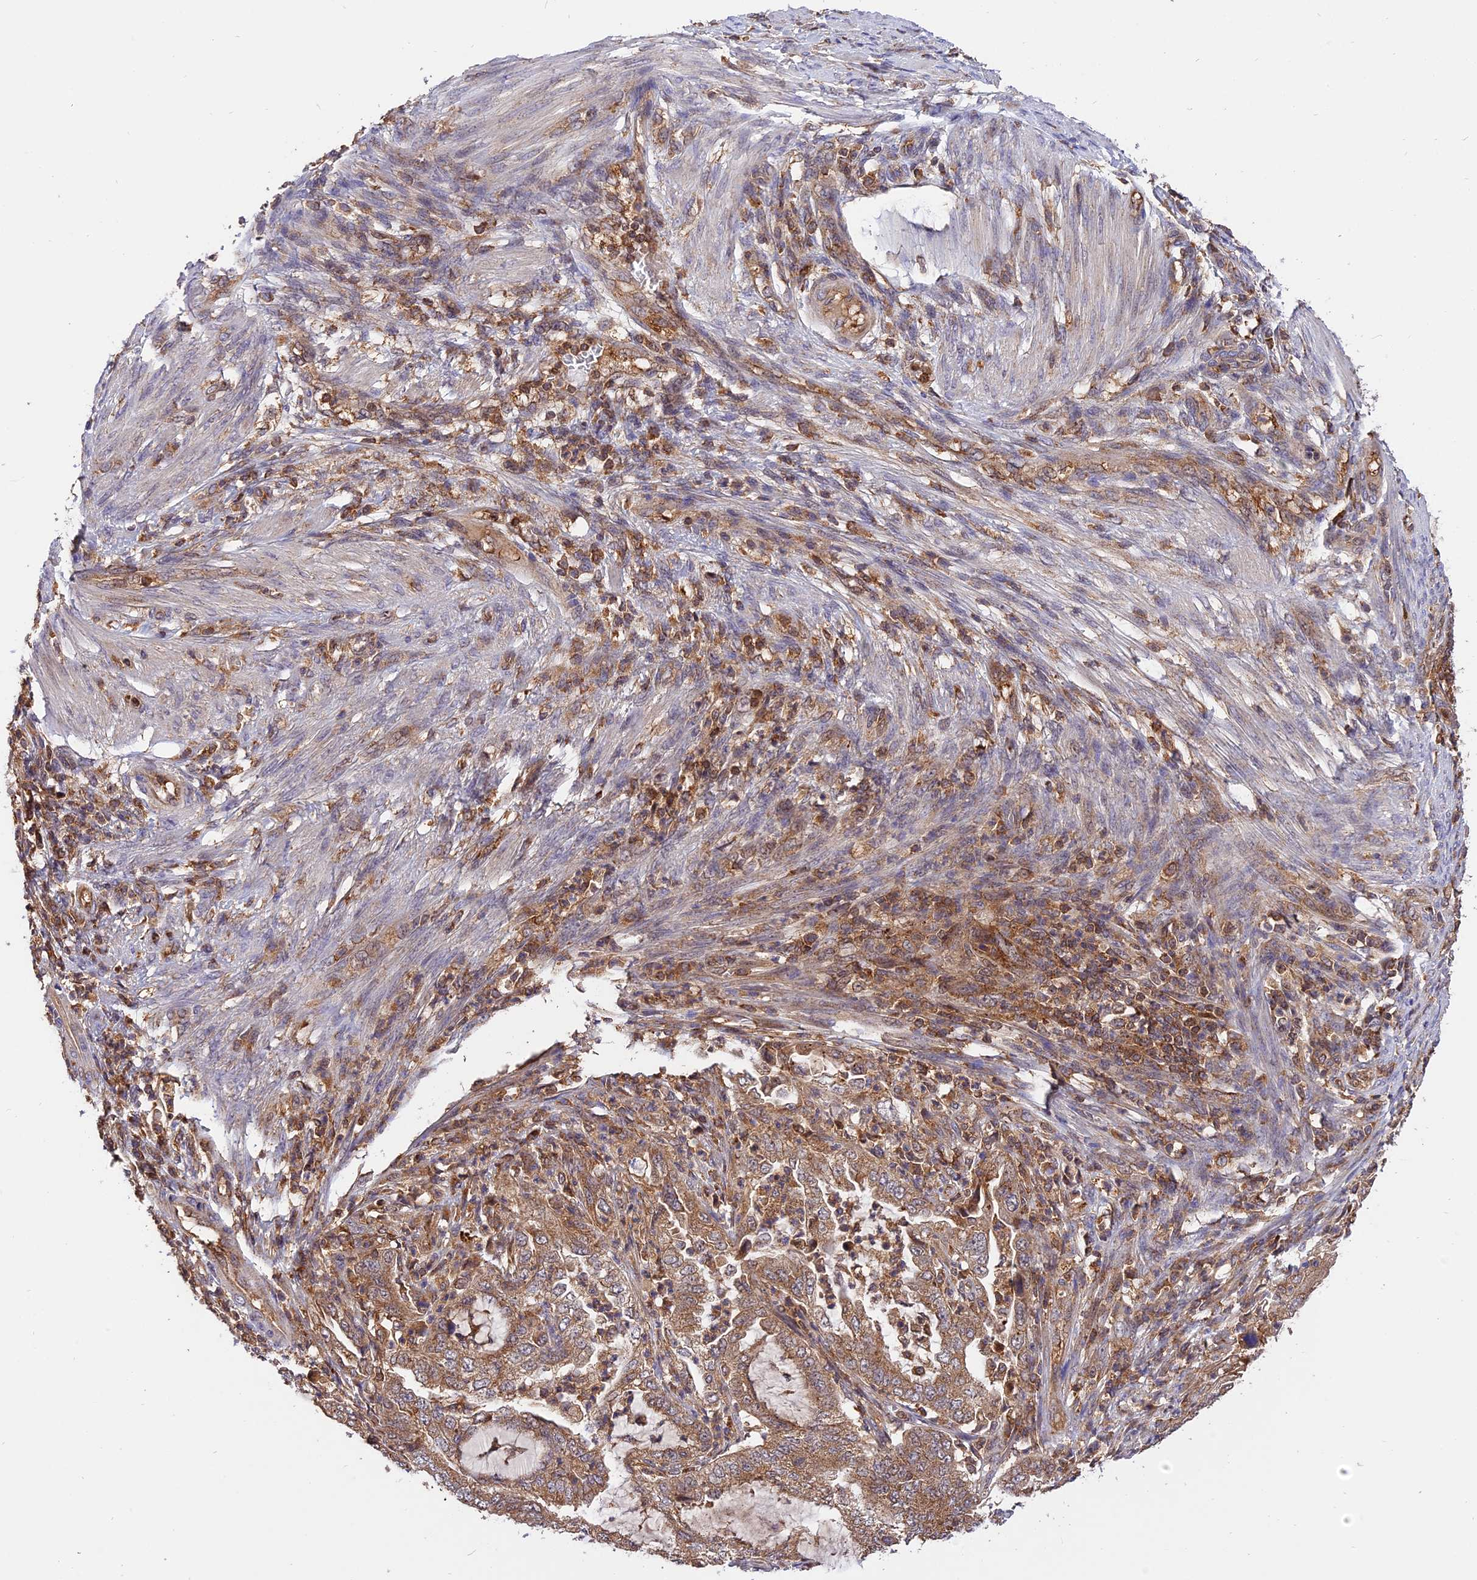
{"staining": {"intensity": "moderate", "quantity": ">75%", "location": "cytoplasmic/membranous"}, "tissue": "endometrial cancer", "cell_type": "Tumor cells", "image_type": "cancer", "snomed": [{"axis": "morphology", "description": "Adenocarcinoma, NOS"}, {"axis": "topography", "description": "Endometrium"}], "caption": "Protein expression by immunohistochemistry (IHC) shows moderate cytoplasmic/membranous staining in approximately >75% of tumor cells in adenocarcinoma (endometrial).", "gene": "PEX3", "patient": {"sex": "female", "age": 51}}